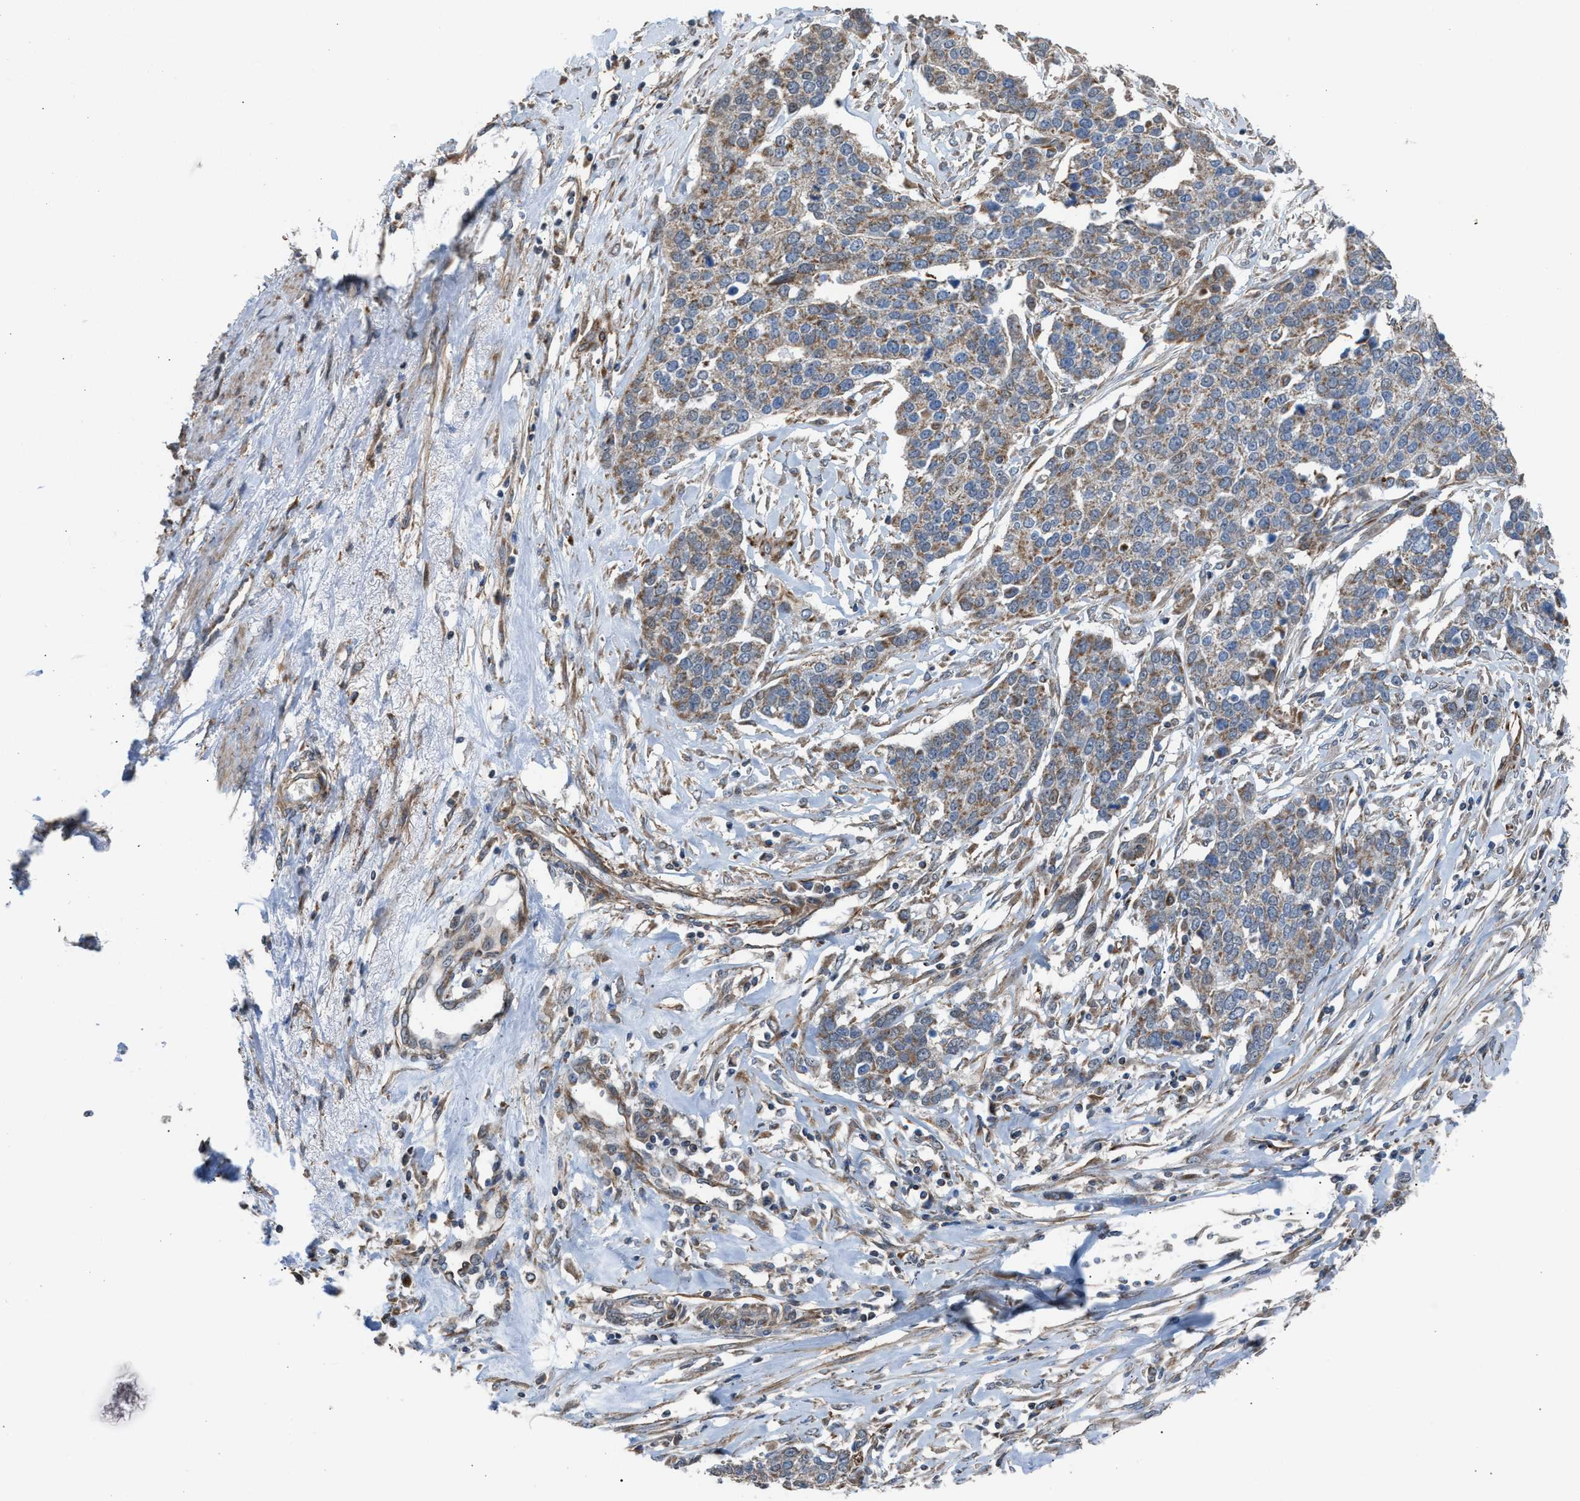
{"staining": {"intensity": "moderate", "quantity": ">75%", "location": "cytoplasmic/membranous"}, "tissue": "ovarian cancer", "cell_type": "Tumor cells", "image_type": "cancer", "snomed": [{"axis": "morphology", "description": "Cystadenocarcinoma, serous, NOS"}, {"axis": "topography", "description": "Ovary"}], "caption": "The immunohistochemical stain highlights moderate cytoplasmic/membranous expression in tumor cells of ovarian serous cystadenocarcinoma tissue.", "gene": "SLC10A3", "patient": {"sex": "female", "age": 44}}